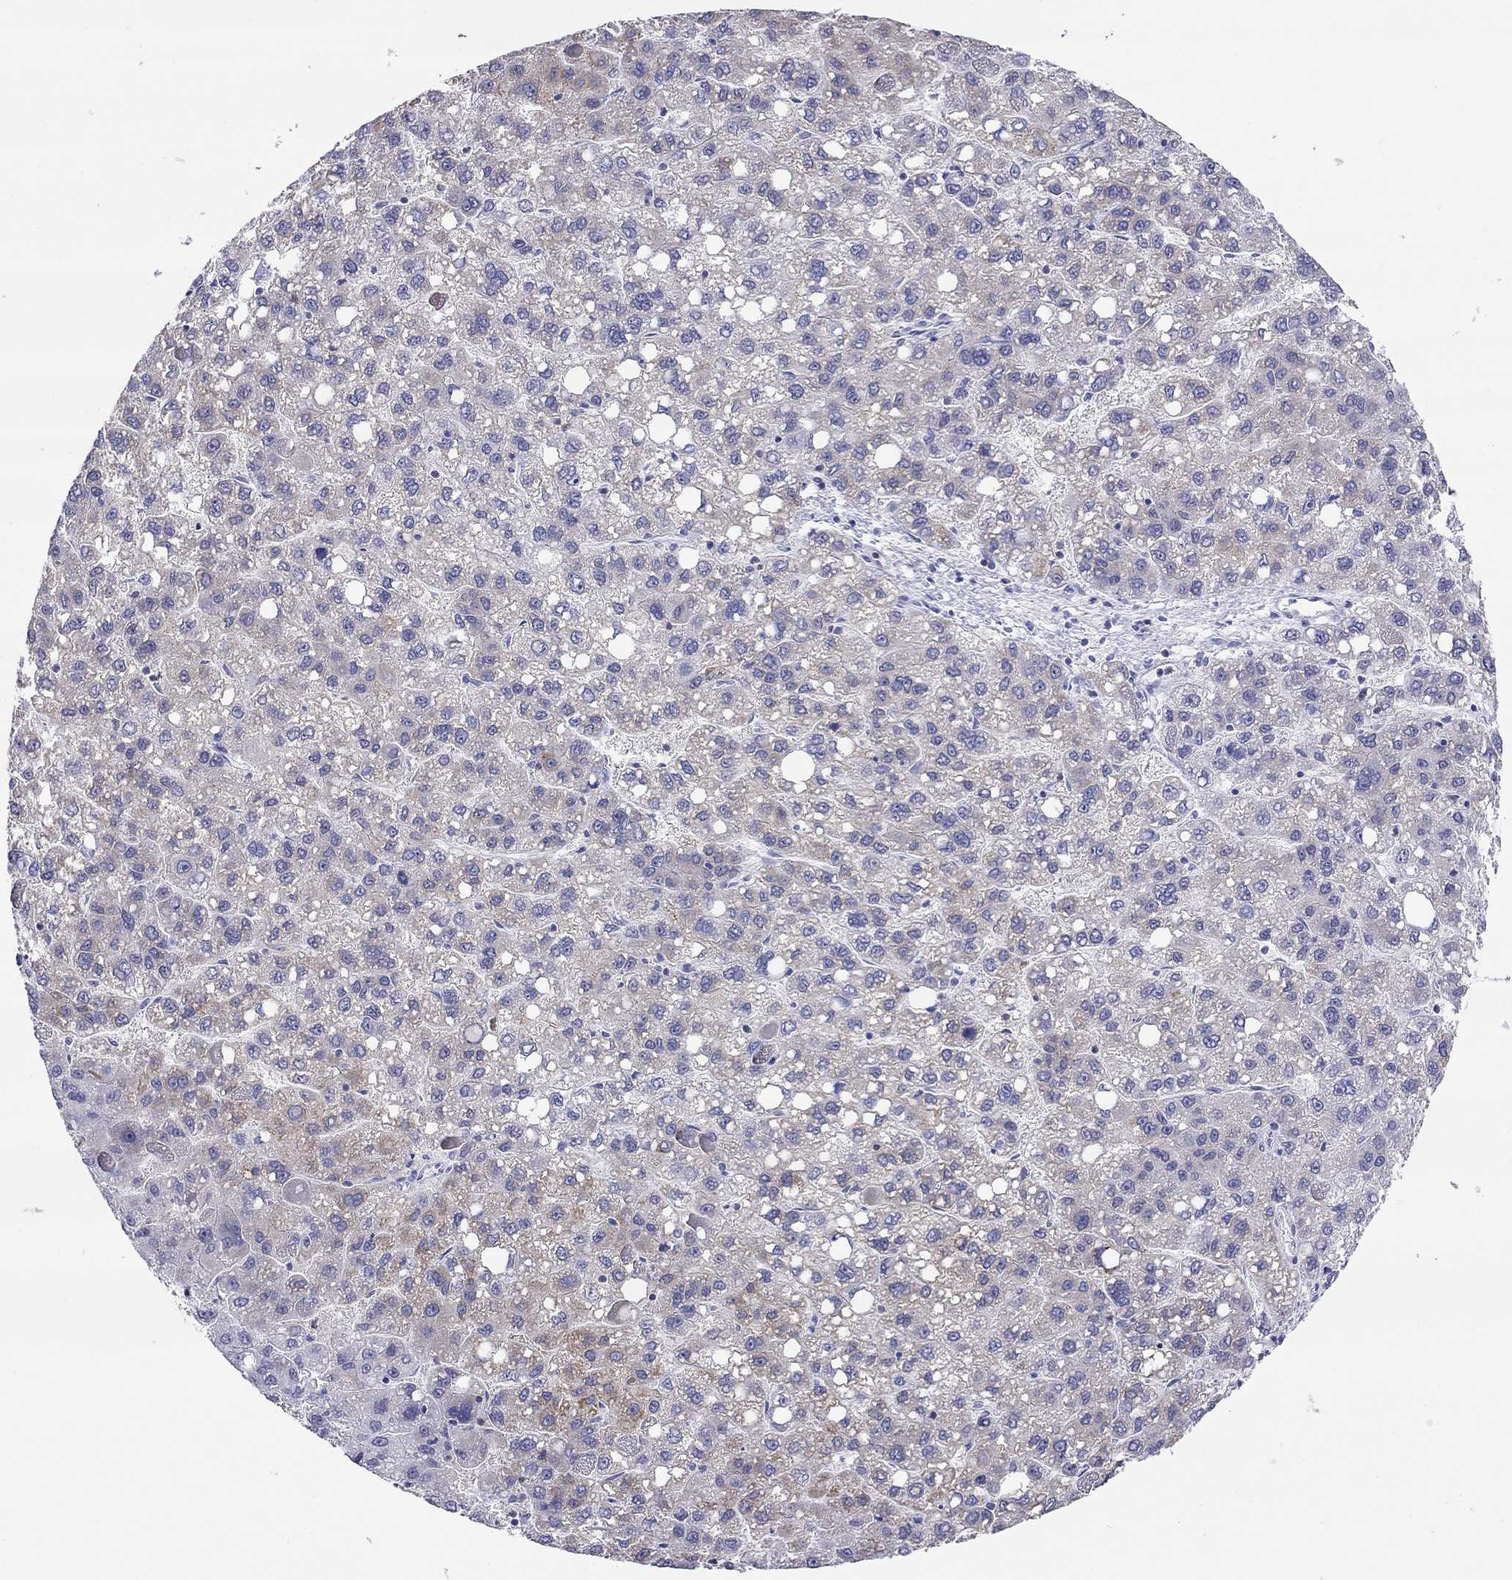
{"staining": {"intensity": "weak", "quantity": "<25%", "location": "cytoplasmic/membranous"}, "tissue": "liver cancer", "cell_type": "Tumor cells", "image_type": "cancer", "snomed": [{"axis": "morphology", "description": "Carcinoma, Hepatocellular, NOS"}, {"axis": "topography", "description": "Liver"}], "caption": "The histopathology image displays no staining of tumor cells in hepatocellular carcinoma (liver).", "gene": "SLC46A2", "patient": {"sex": "female", "age": 82}}